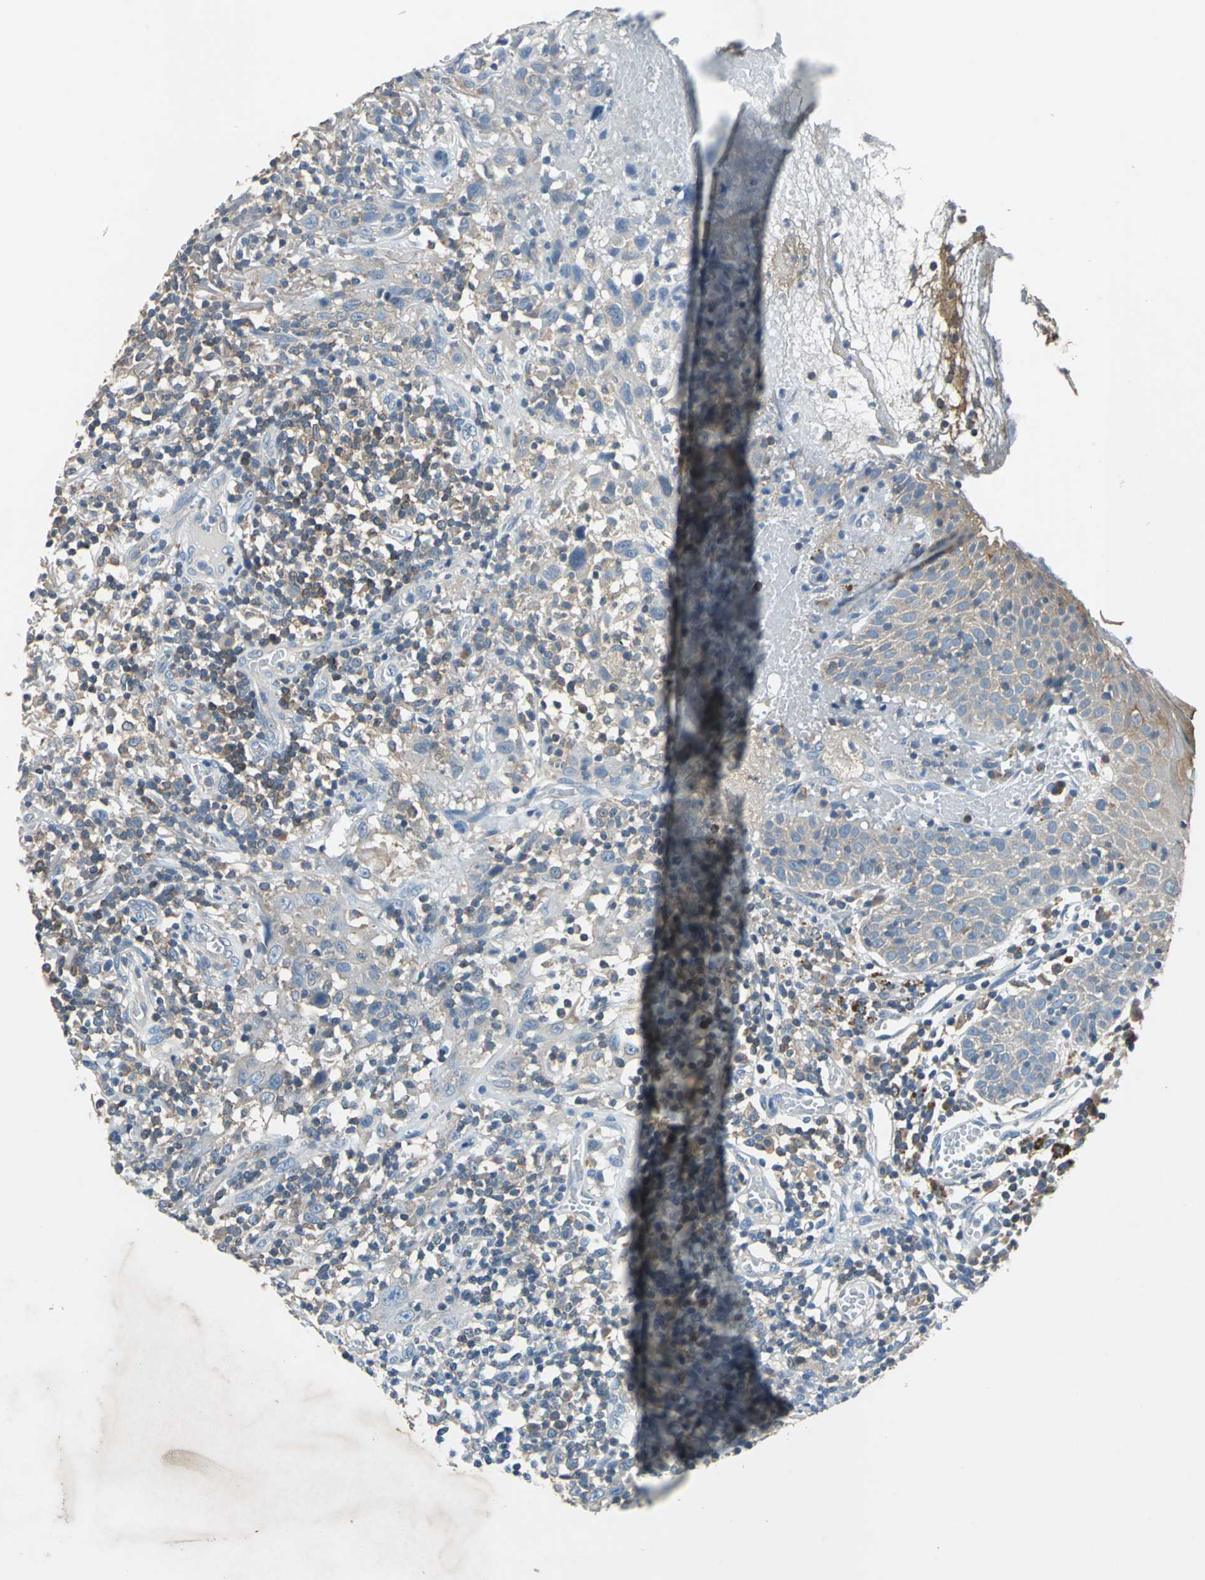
{"staining": {"intensity": "weak", "quantity": "<25%", "location": "cytoplasmic/membranous"}, "tissue": "thyroid cancer", "cell_type": "Tumor cells", "image_type": "cancer", "snomed": [{"axis": "morphology", "description": "Carcinoma, NOS"}, {"axis": "topography", "description": "Thyroid gland"}], "caption": "This photomicrograph is of carcinoma (thyroid) stained with immunohistochemistry to label a protein in brown with the nuclei are counter-stained blue. There is no positivity in tumor cells. The staining is performed using DAB brown chromogen with nuclei counter-stained in using hematoxylin.", "gene": "PRKCA", "patient": {"sex": "female", "age": 77}}